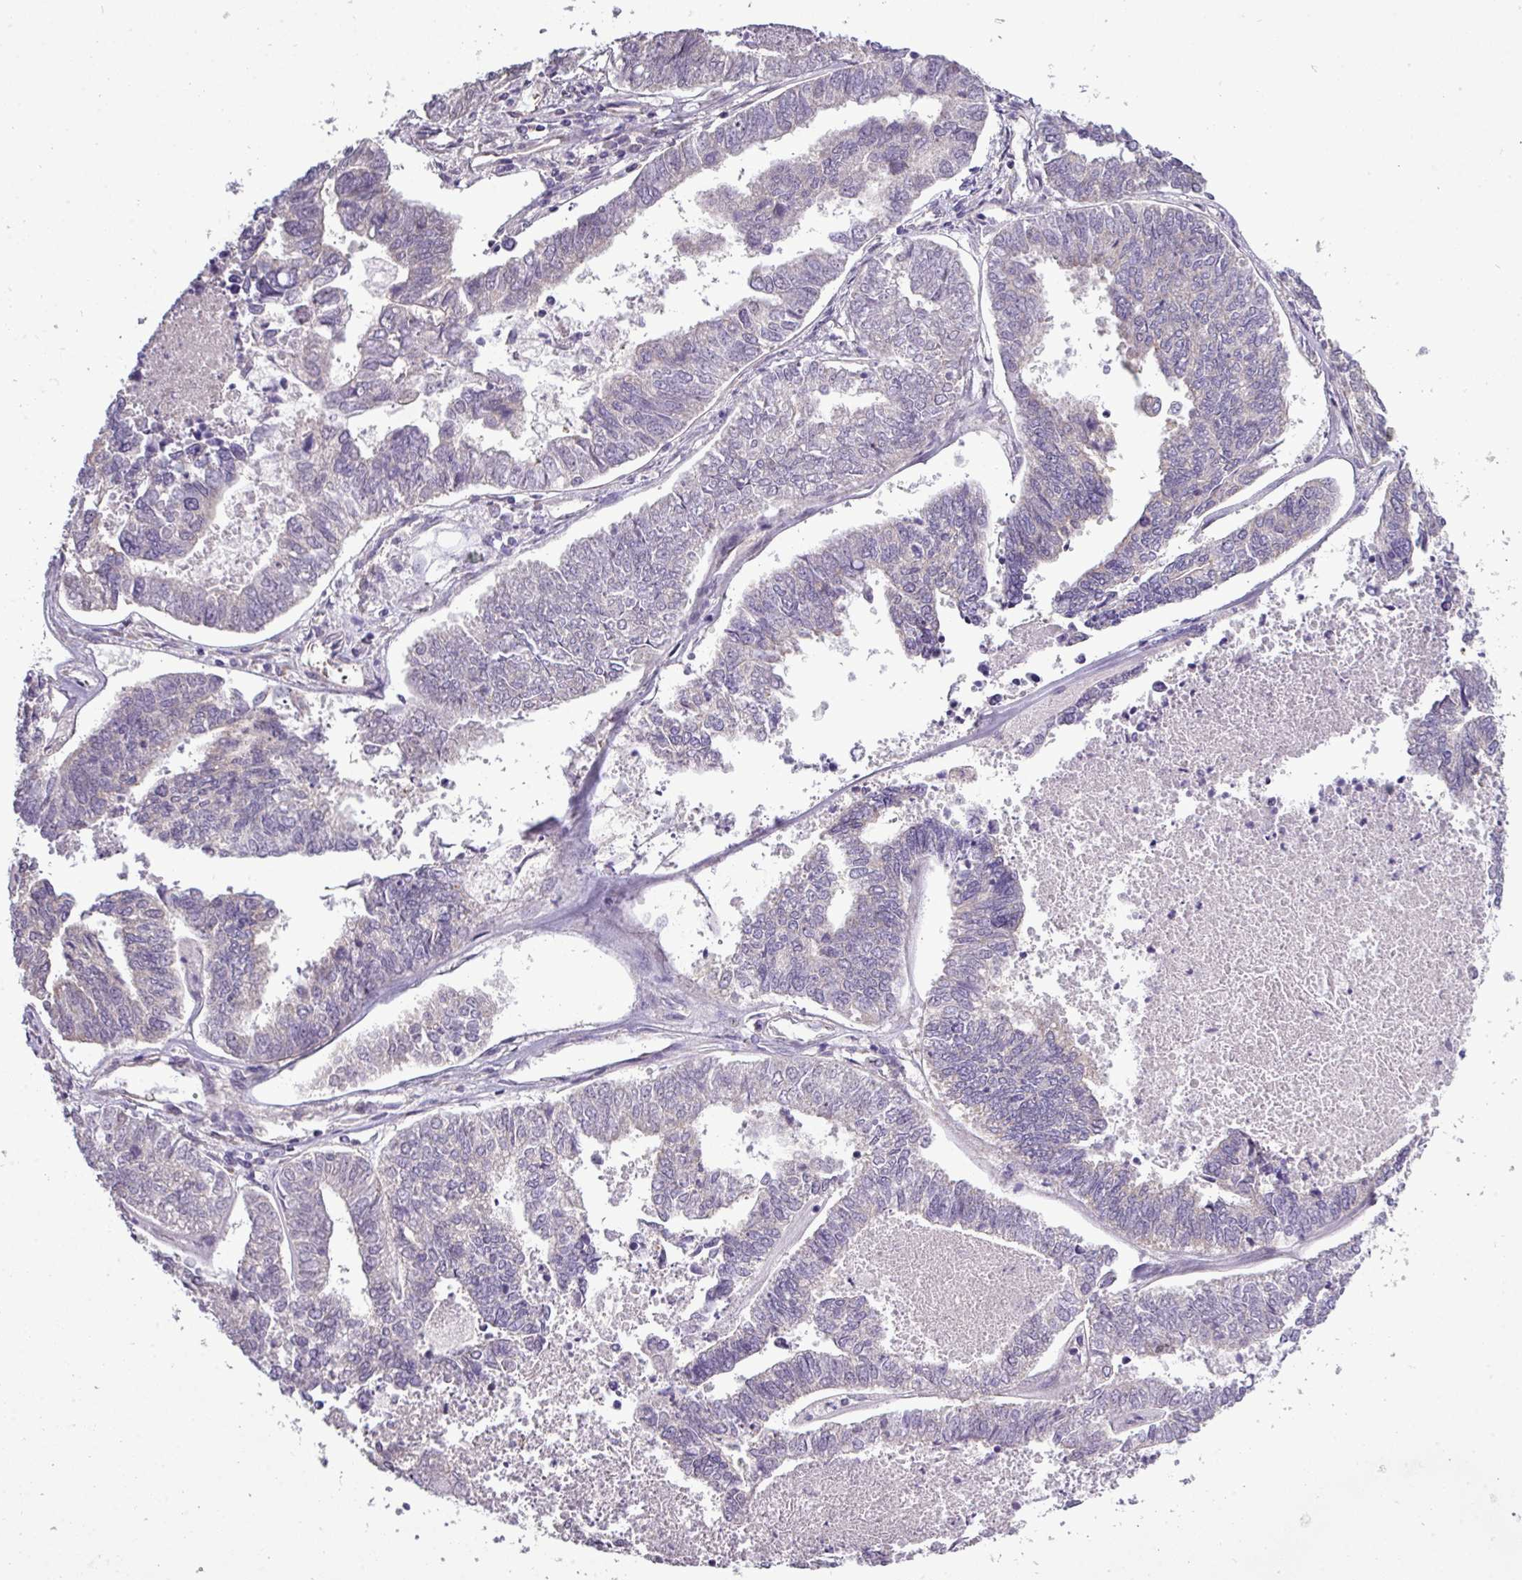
{"staining": {"intensity": "negative", "quantity": "none", "location": "none"}, "tissue": "endometrial cancer", "cell_type": "Tumor cells", "image_type": "cancer", "snomed": [{"axis": "morphology", "description": "Adenocarcinoma, NOS"}, {"axis": "topography", "description": "Endometrium"}], "caption": "Immunohistochemistry photomicrograph of neoplastic tissue: endometrial cancer (adenocarcinoma) stained with DAB reveals no significant protein positivity in tumor cells. (Brightfield microscopy of DAB (3,3'-diaminobenzidine) immunohistochemistry at high magnification).", "gene": "DNAAF9", "patient": {"sex": "female", "age": 73}}